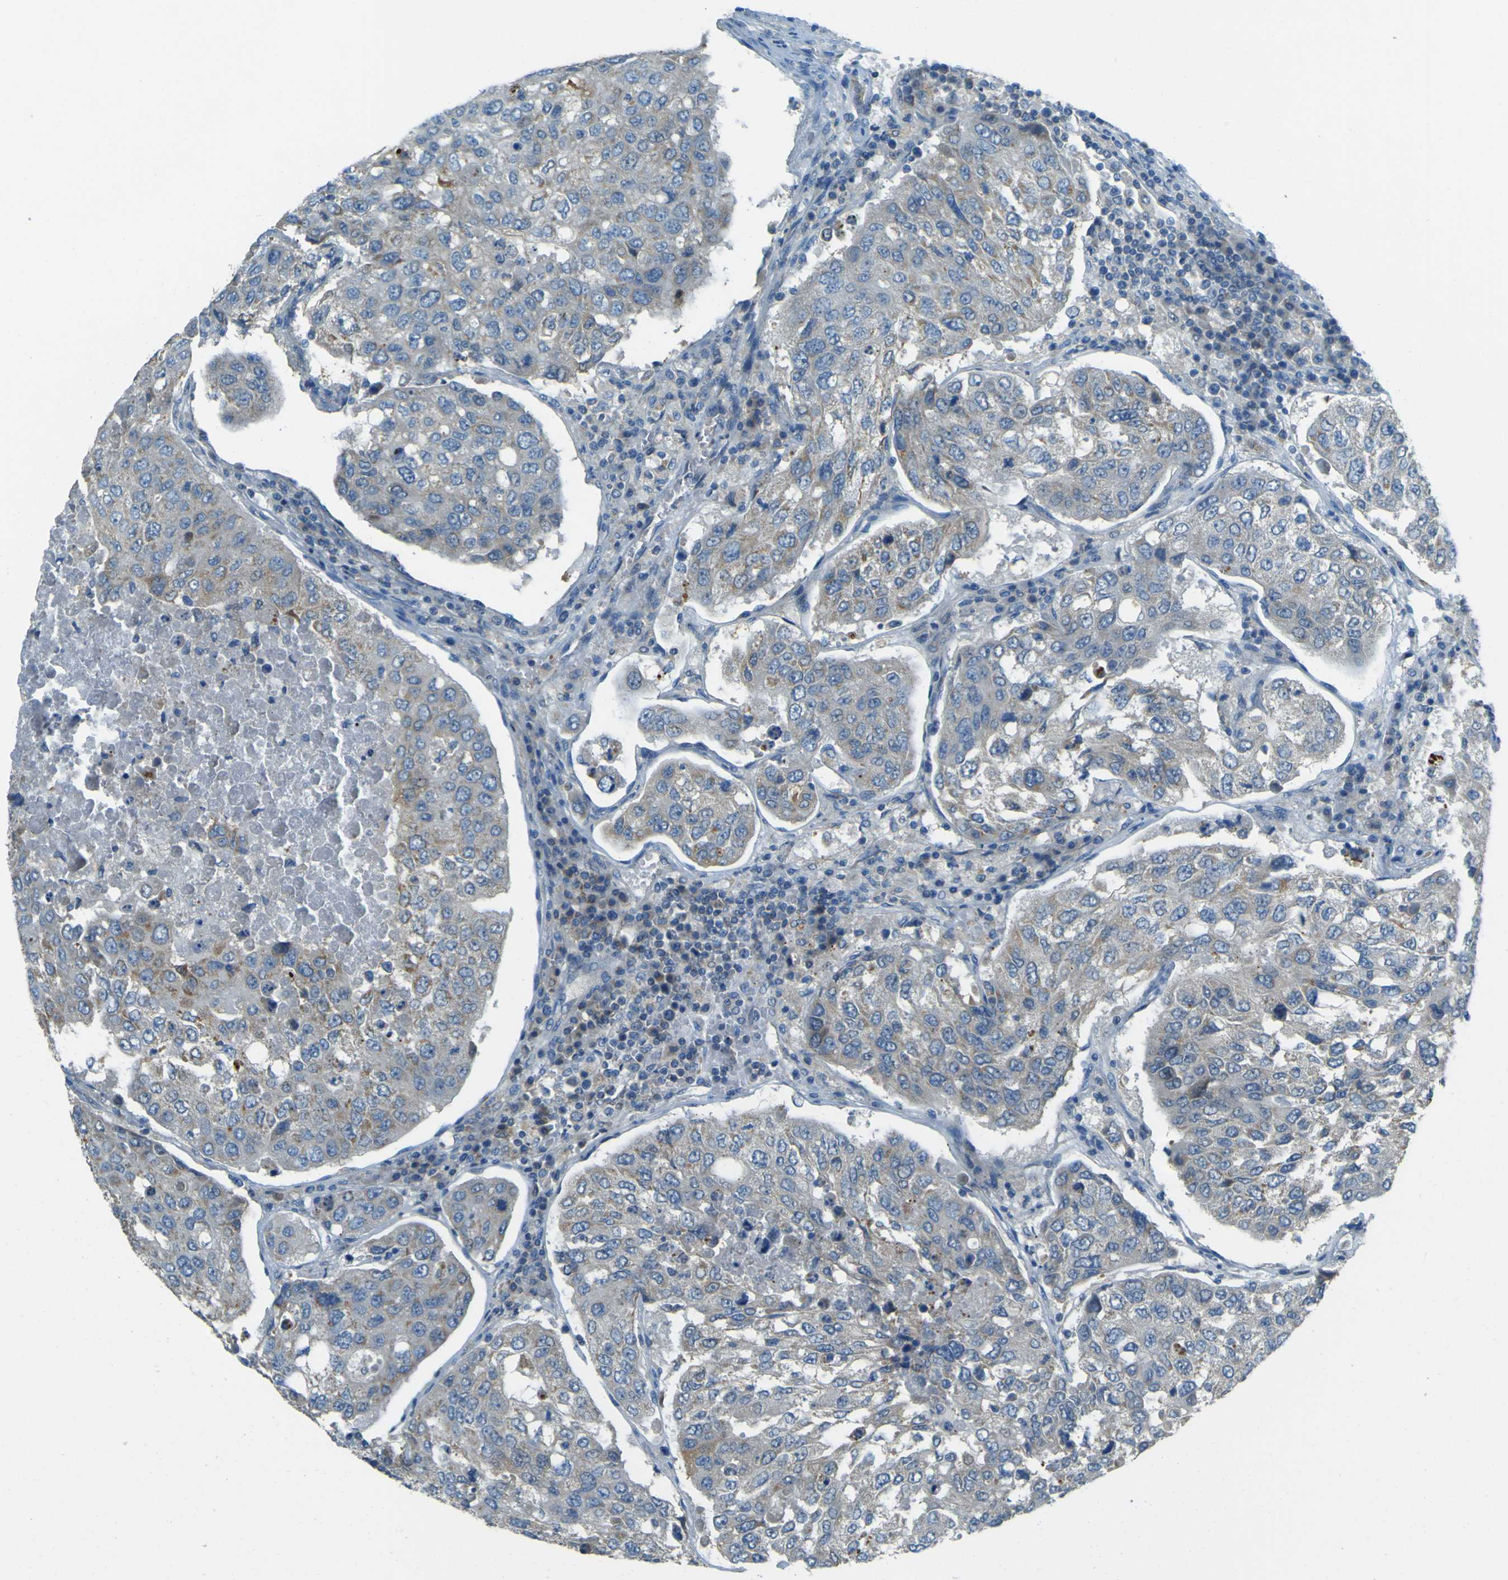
{"staining": {"intensity": "weak", "quantity": "25%-75%", "location": "cytoplasmic/membranous"}, "tissue": "urothelial cancer", "cell_type": "Tumor cells", "image_type": "cancer", "snomed": [{"axis": "morphology", "description": "Urothelial carcinoma, High grade"}, {"axis": "topography", "description": "Lymph node"}, {"axis": "topography", "description": "Urinary bladder"}], "caption": "IHC photomicrograph of human urothelial cancer stained for a protein (brown), which reveals low levels of weak cytoplasmic/membranous expression in about 25%-75% of tumor cells.", "gene": "FKTN", "patient": {"sex": "male", "age": 51}}